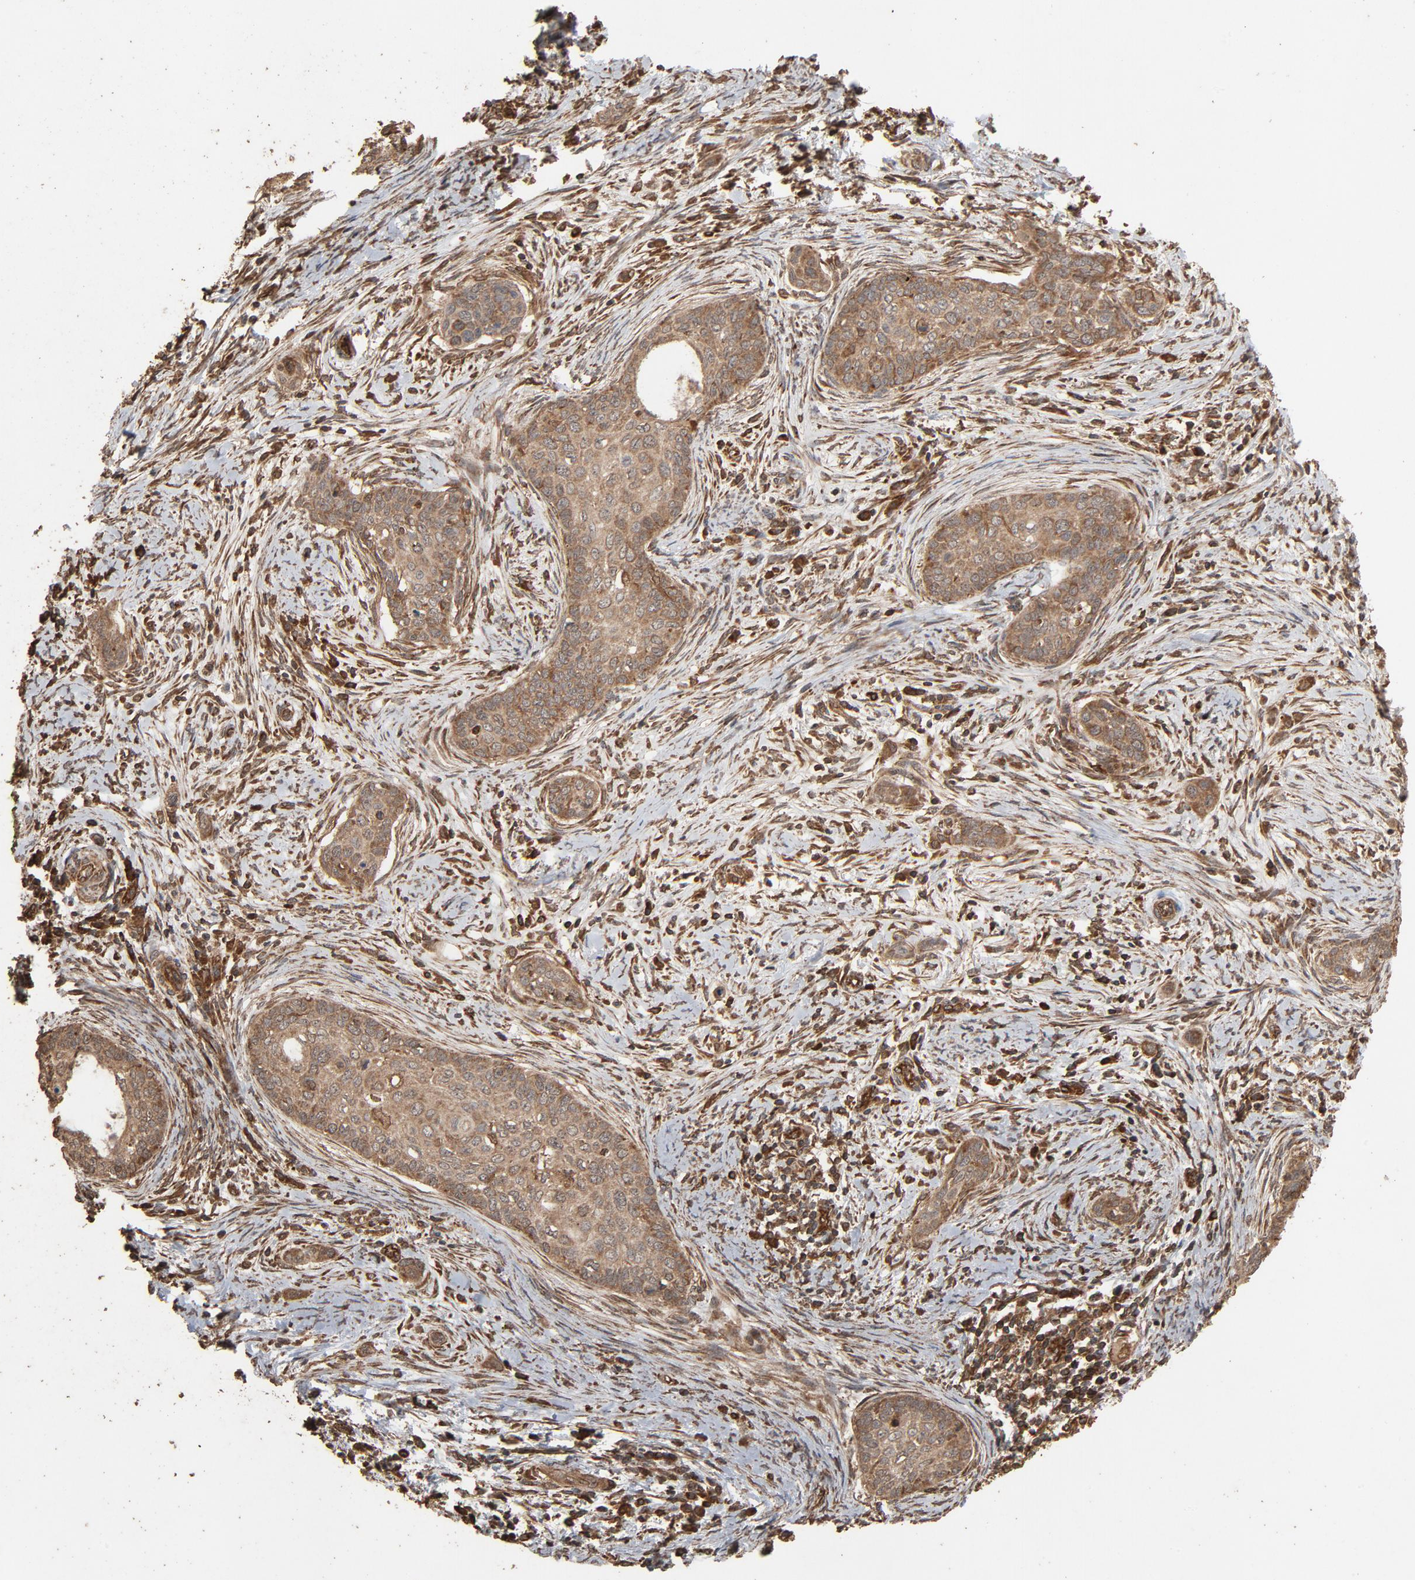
{"staining": {"intensity": "weak", "quantity": ">75%", "location": "cytoplasmic/membranous"}, "tissue": "cervical cancer", "cell_type": "Tumor cells", "image_type": "cancer", "snomed": [{"axis": "morphology", "description": "Squamous cell carcinoma, NOS"}, {"axis": "topography", "description": "Cervix"}], "caption": "Brown immunohistochemical staining in human cervical cancer displays weak cytoplasmic/membranous staining in approximately >75% of tumor cells. (IHC, brightfield microscopy, high magnification).", "gene": "RPS6KA6", "patient": {"sex": "female", "age": 33}}